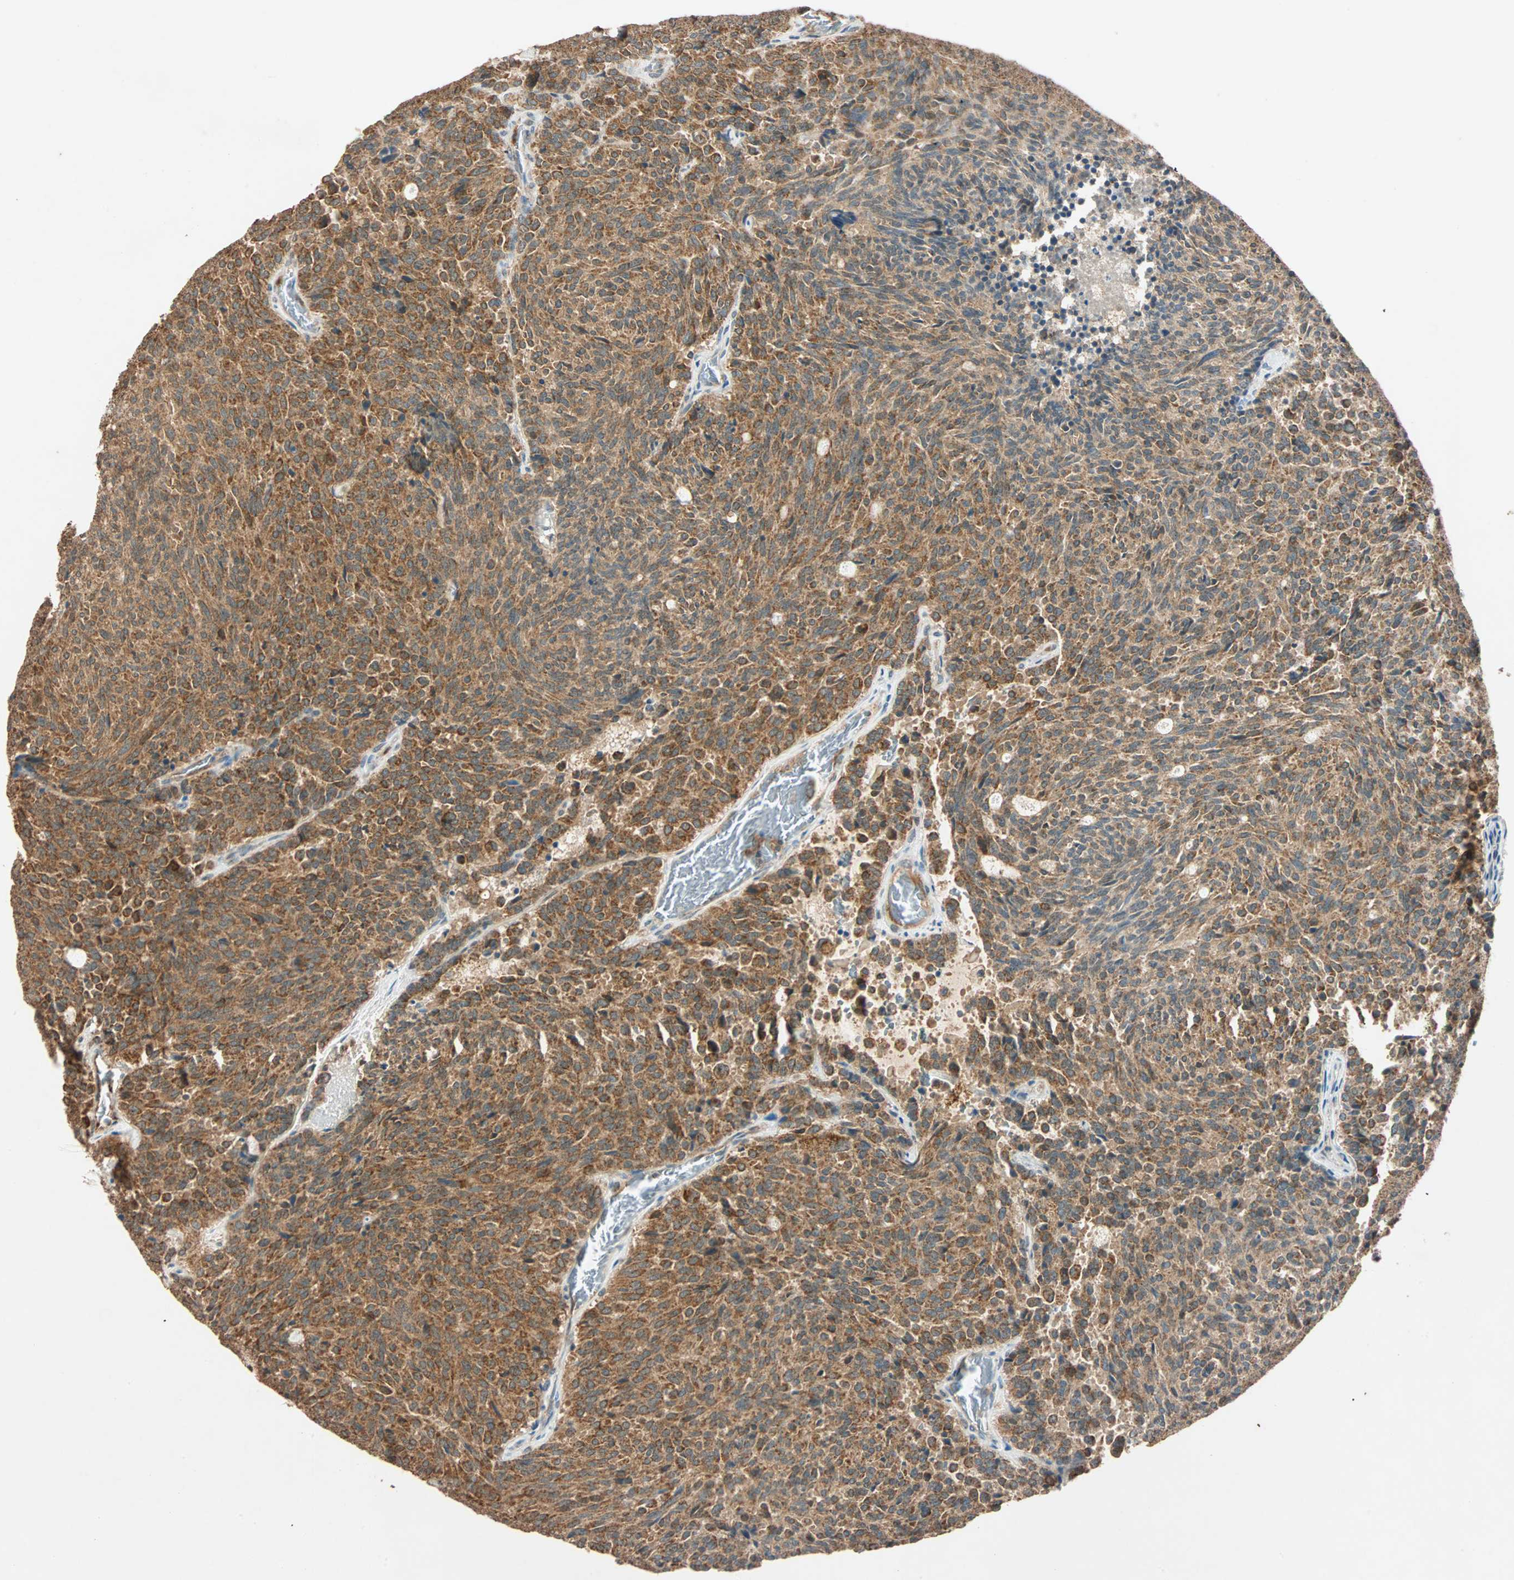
{"staining": {"intensity": "strong", "quantity": ">75%", "location": "cytoplasmic/membranous"}, "tissue": "carcinoid", "cell_type": "Tumor cells", "image_type": "cancer", "snomed": [{"axis": "morphology", "description": "Carcinoid, malignant, NOS"}, {"axis": "topography", "description": "Pancreas"}], "caption": "Protein expression by immunohistochemistry demonstrates strong cytoplasmic/membranous positivity in approximately >75% of tumor cells in carcinoid (malignant). (DAB IHC, brown staining for protein, blue staining for nuclei).", "gene": "MAPK1", "patient": {"sex": "female", "age": 54}}